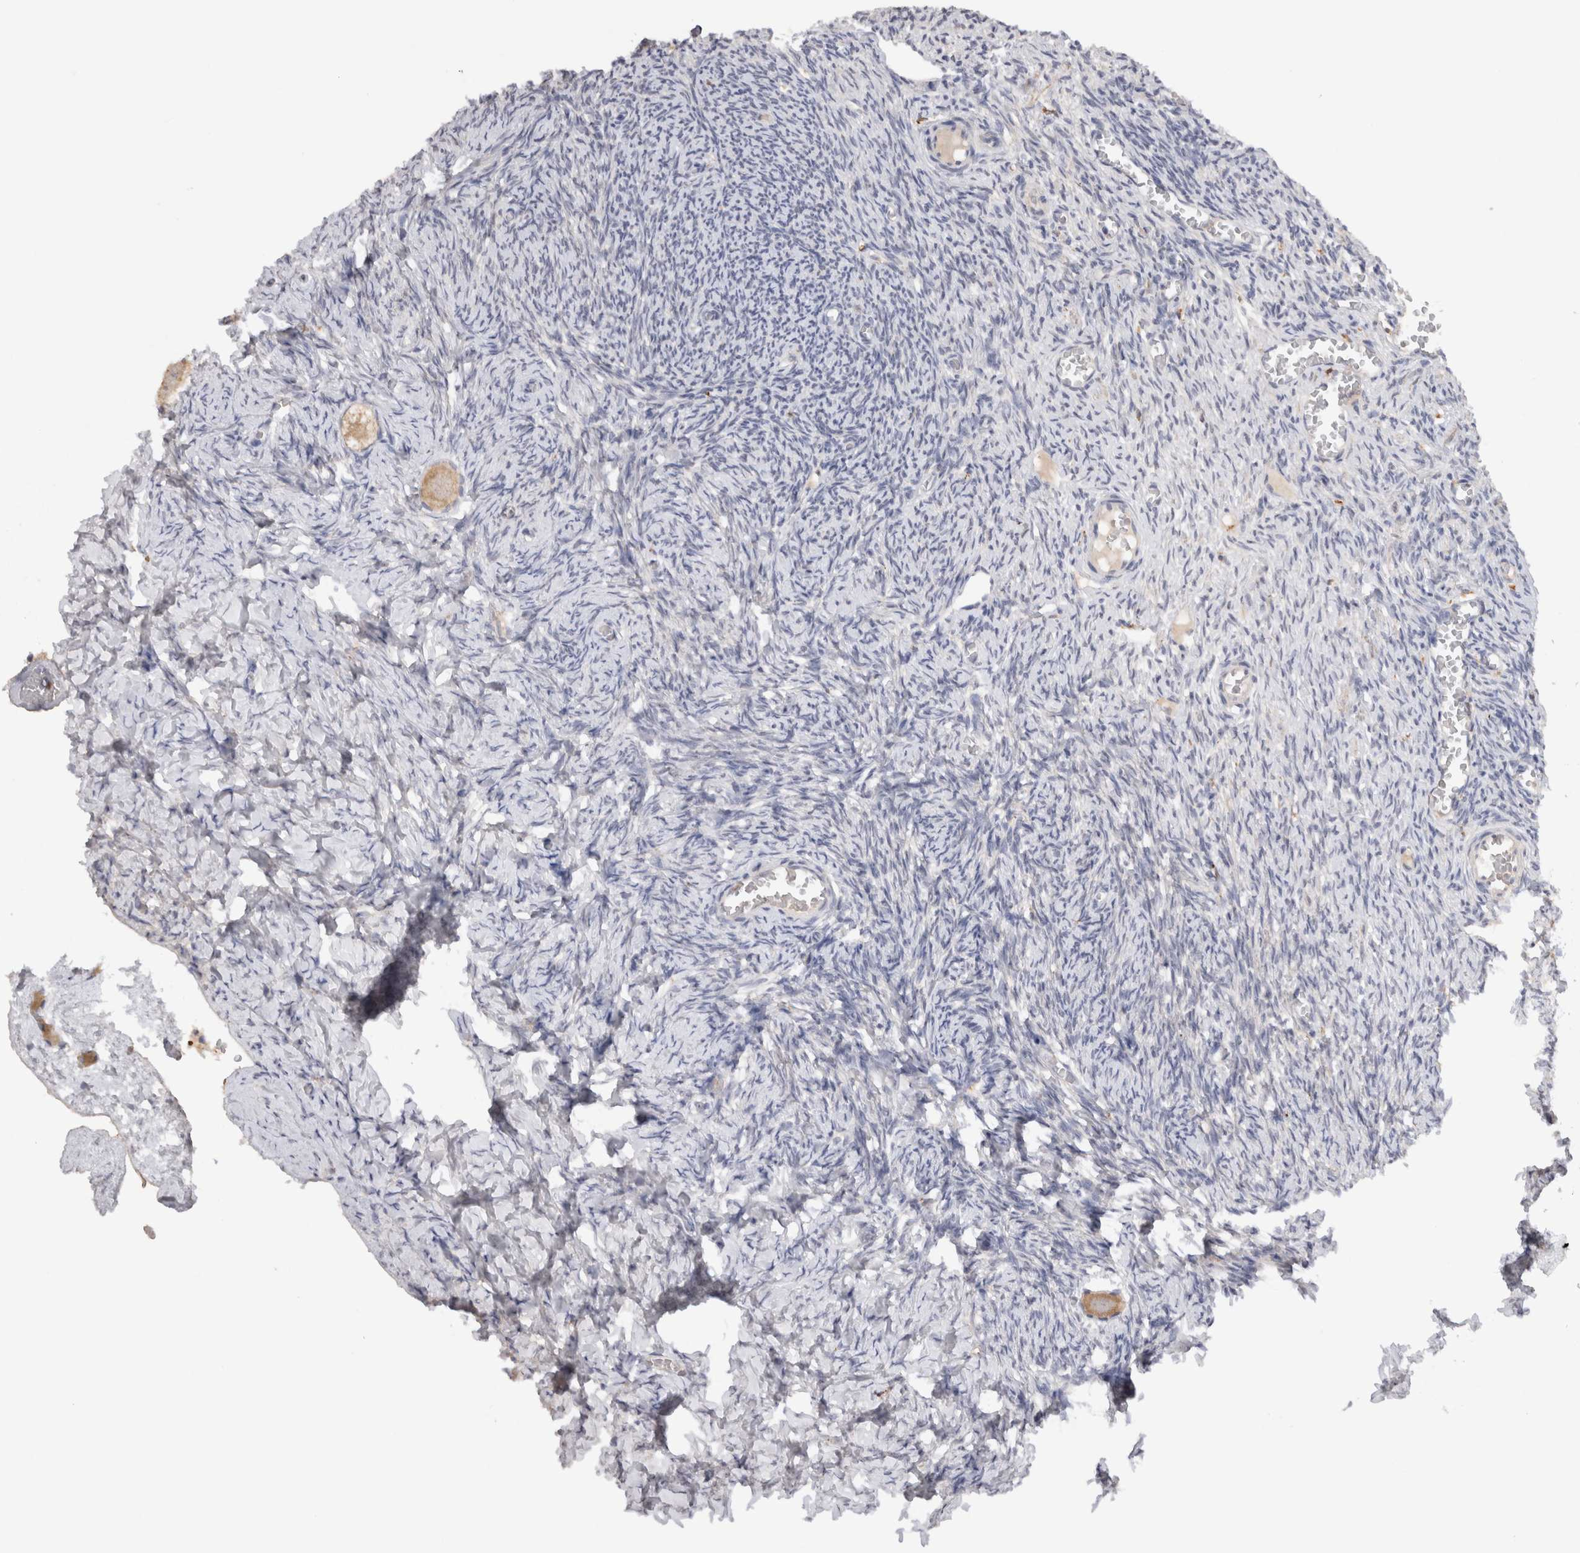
{"staining": {"intensity": "weak", "quantity": ">75%", "location": "cytoplasmic/membranous"}, "tissue": "ovary", "cell_type": "Follicle cells", "image_type": "normal", "snomed": [{"axis": "morphology", "description": "Normal tissue, NOS"}, {"axis": "topography", "description": "Ovary"}], "caption": "Ovary stained with immunohistochemistry displays weak cytoplasmic/membranous expression in about >75% of follicle cells. The protein is stained brown, and the nuclei are stained in blue (DAB (3,3'-diaminobenzidine) IHC with brightfield microscopy, high magnification).", "gene": "VSIG4", "patient": {"sex": "female", "age": 27}}